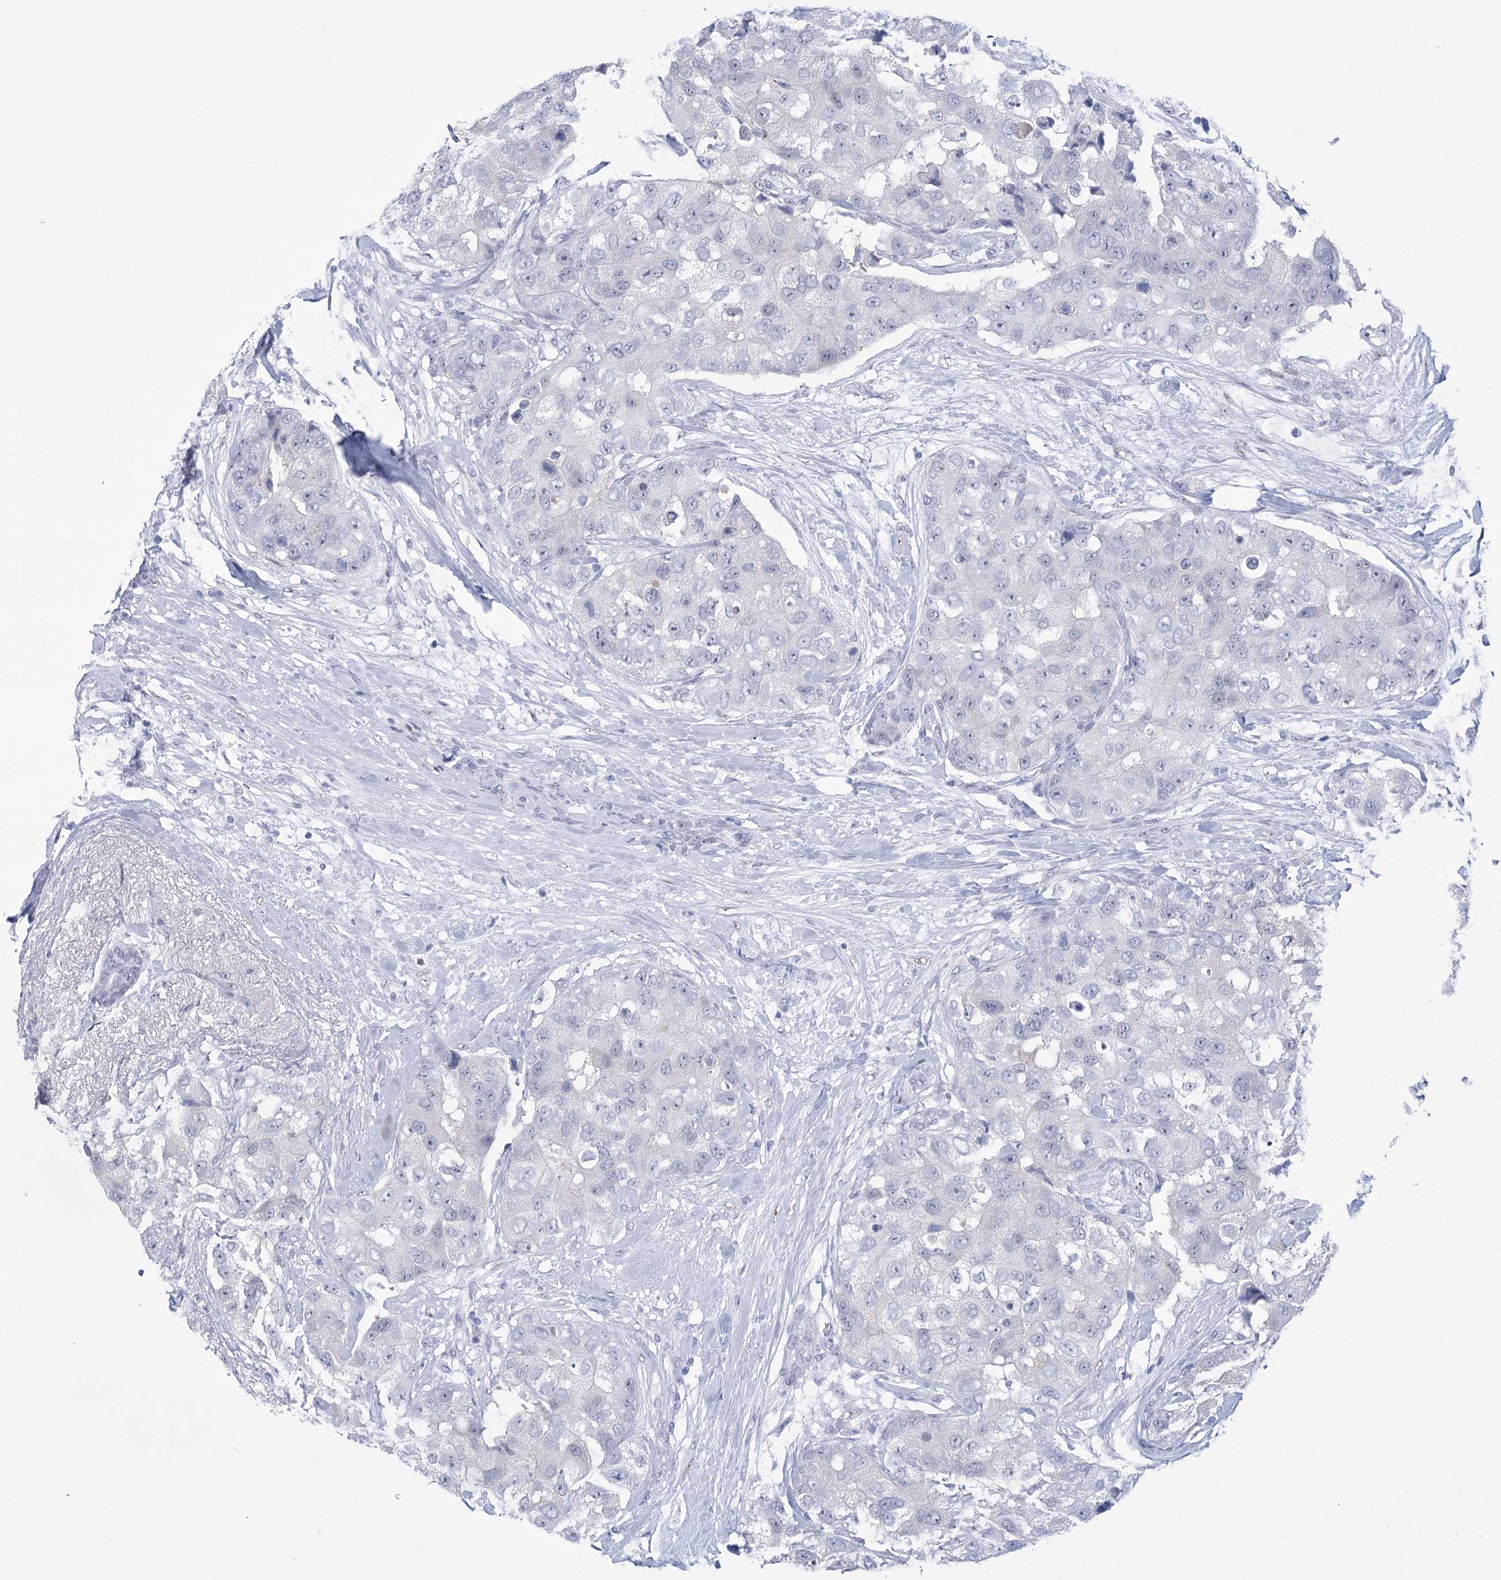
{"staining": {"intensity": "negative", "quantity": "none", "location": "none"}, "tissue": "breast cancer", "cell_type": "Tumor cells", "image_type": "cancer", "snomed": [{"axis": "morphology", "description": "Duct carcinoma"}, {"axis": "topography", "description": "Breast"}], "caption": "IHC of invasive ductal carcinoma (breast) demonstrates no staining in tumor cells.", "gene": "HORMAD1", "patient": {"sex": "female", "age": 62}}